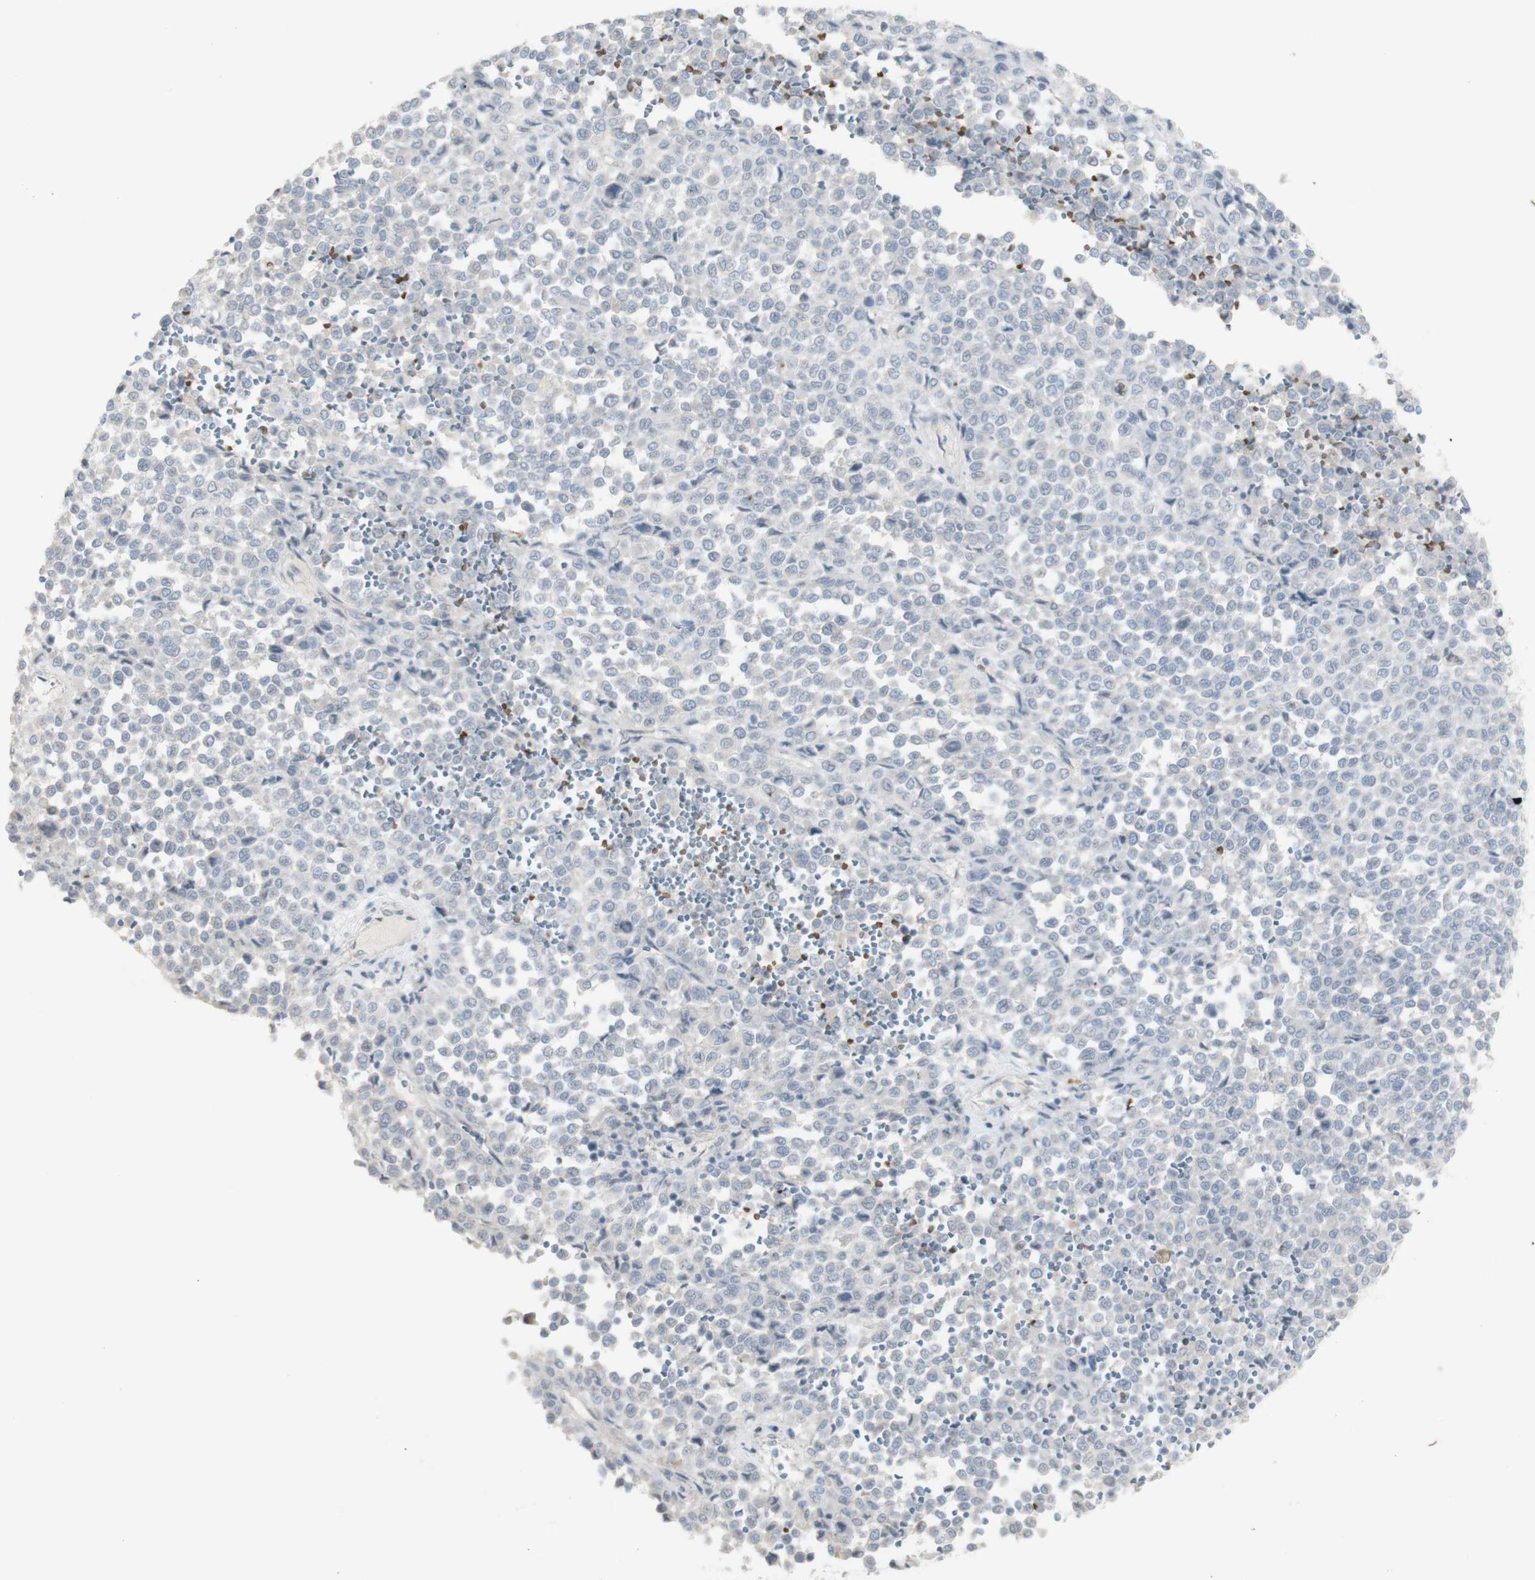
{"staining": {"intensity": "negative", "quantity": "none", "location": "none"}, "tissue": "melanoma", "cell_type": "Tumor cells", "image_type": "cancer", "snomed": [{"axis": "morphology", "description": "Malignant melanoma, Metastatic site"}, {"axis": "topography", "description": "Pancreas"}], "caption": "An immunohistochemistry (IHC) image of malignant melanoma (metastatic site) is shown. There is no staining in tumor cells of malignant melanoma (metastatic site).", "gene": "INS", "patient": {"sex": "female", "age": 30}}